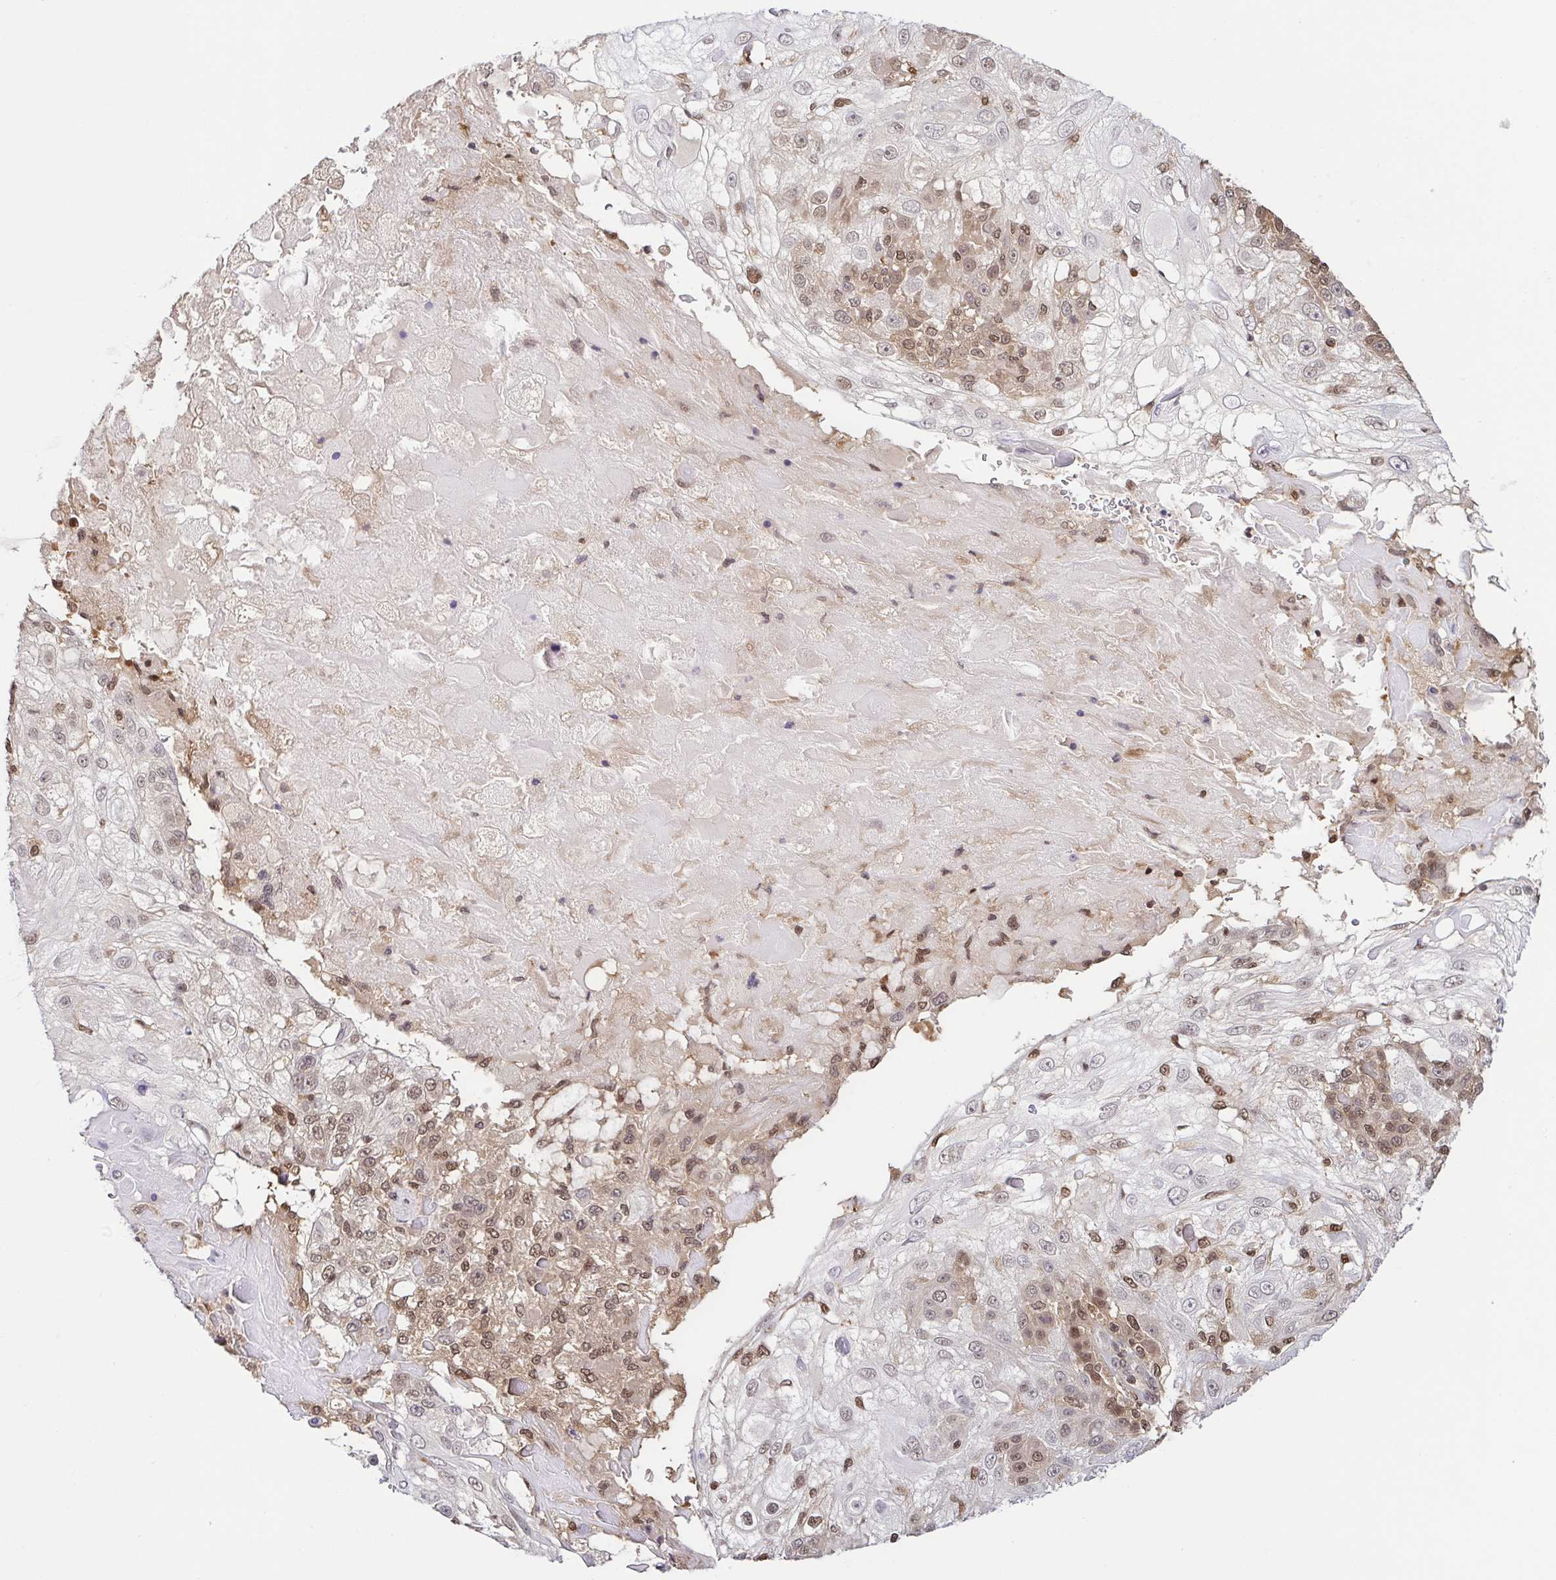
{"staining": {"intensity": "moderate", "quantity": ">75%", "location": "cytoplasmic/membranous,nuclear"}, "tissue": "skin cancer", "cell_type": "Tumor cells", "image_type": "cancer", "snomed": [{"axis": "morphology", "description": "Normal tissue, NOS"}, {"axis": "morphology", "description": "Squamous cell carcinoma, NOS"}, {"axis": "topography", "description": "Skin"}], "caption": "A brown stain highlights moderate cytoplasmic/membranous and nuclear staining of a protein in skin cancer tumor cells.", "gene": "PSMB9", "patient": {"sex": "female", "age": 83}}